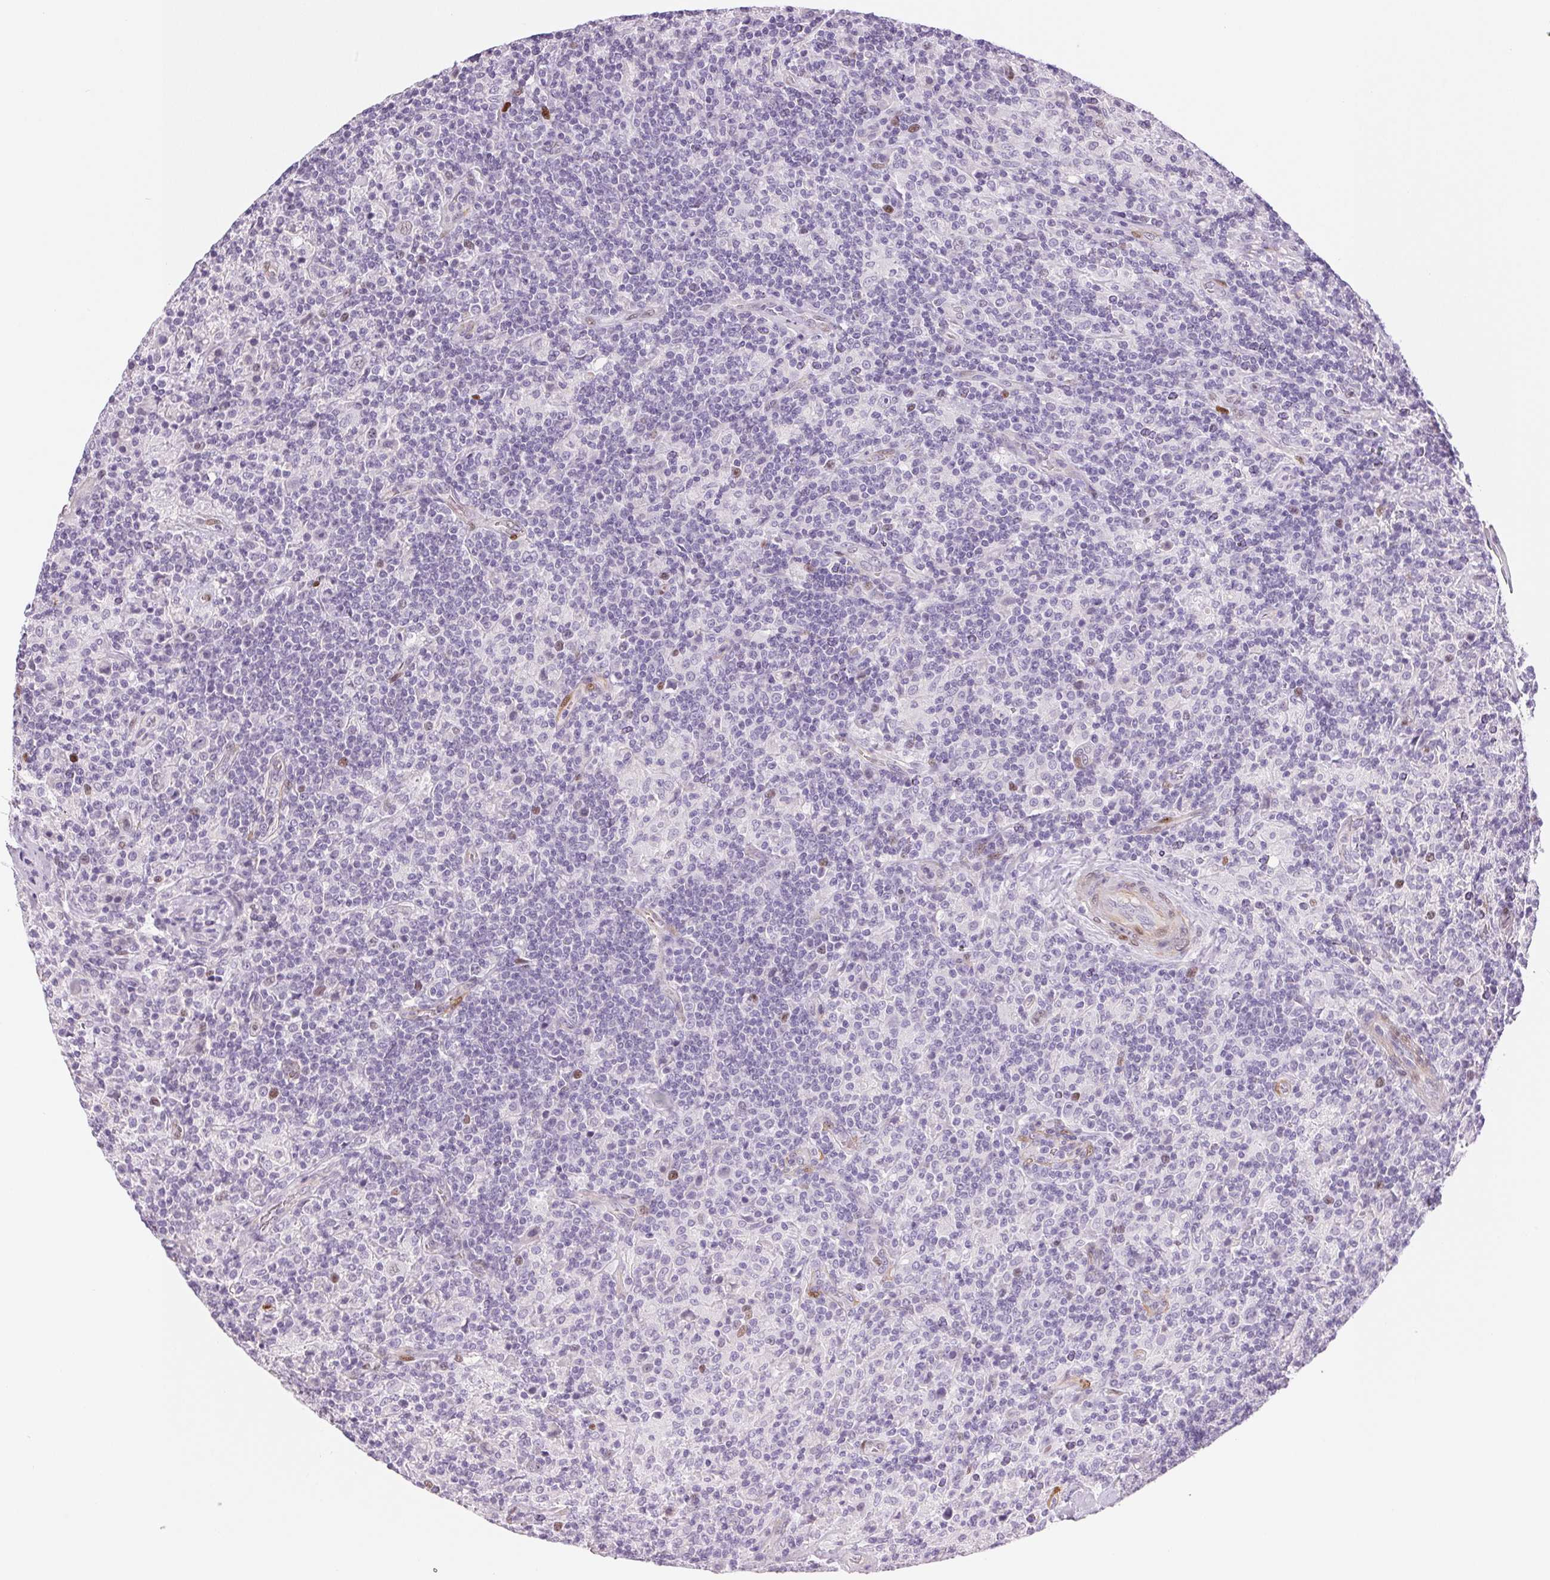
{"staining": {"intensity": "negative", "quantity": "none", "location": "none"}, "tissue": "lymphoma", "cell_type": "Tumor cells", "image_type": "cancer", "snomed": [{"axis": "morphology", "description": "Hodgkin's disease, NOS"}, {"axis": "topography", "description": "Lymph node"}], "caption": "Immunohistochemistry (IHC) of Hodgkin's disease displays no positivity in tumor cells.", "gene": "SMTN", "patient": {"sex": "male", "age": 70}}